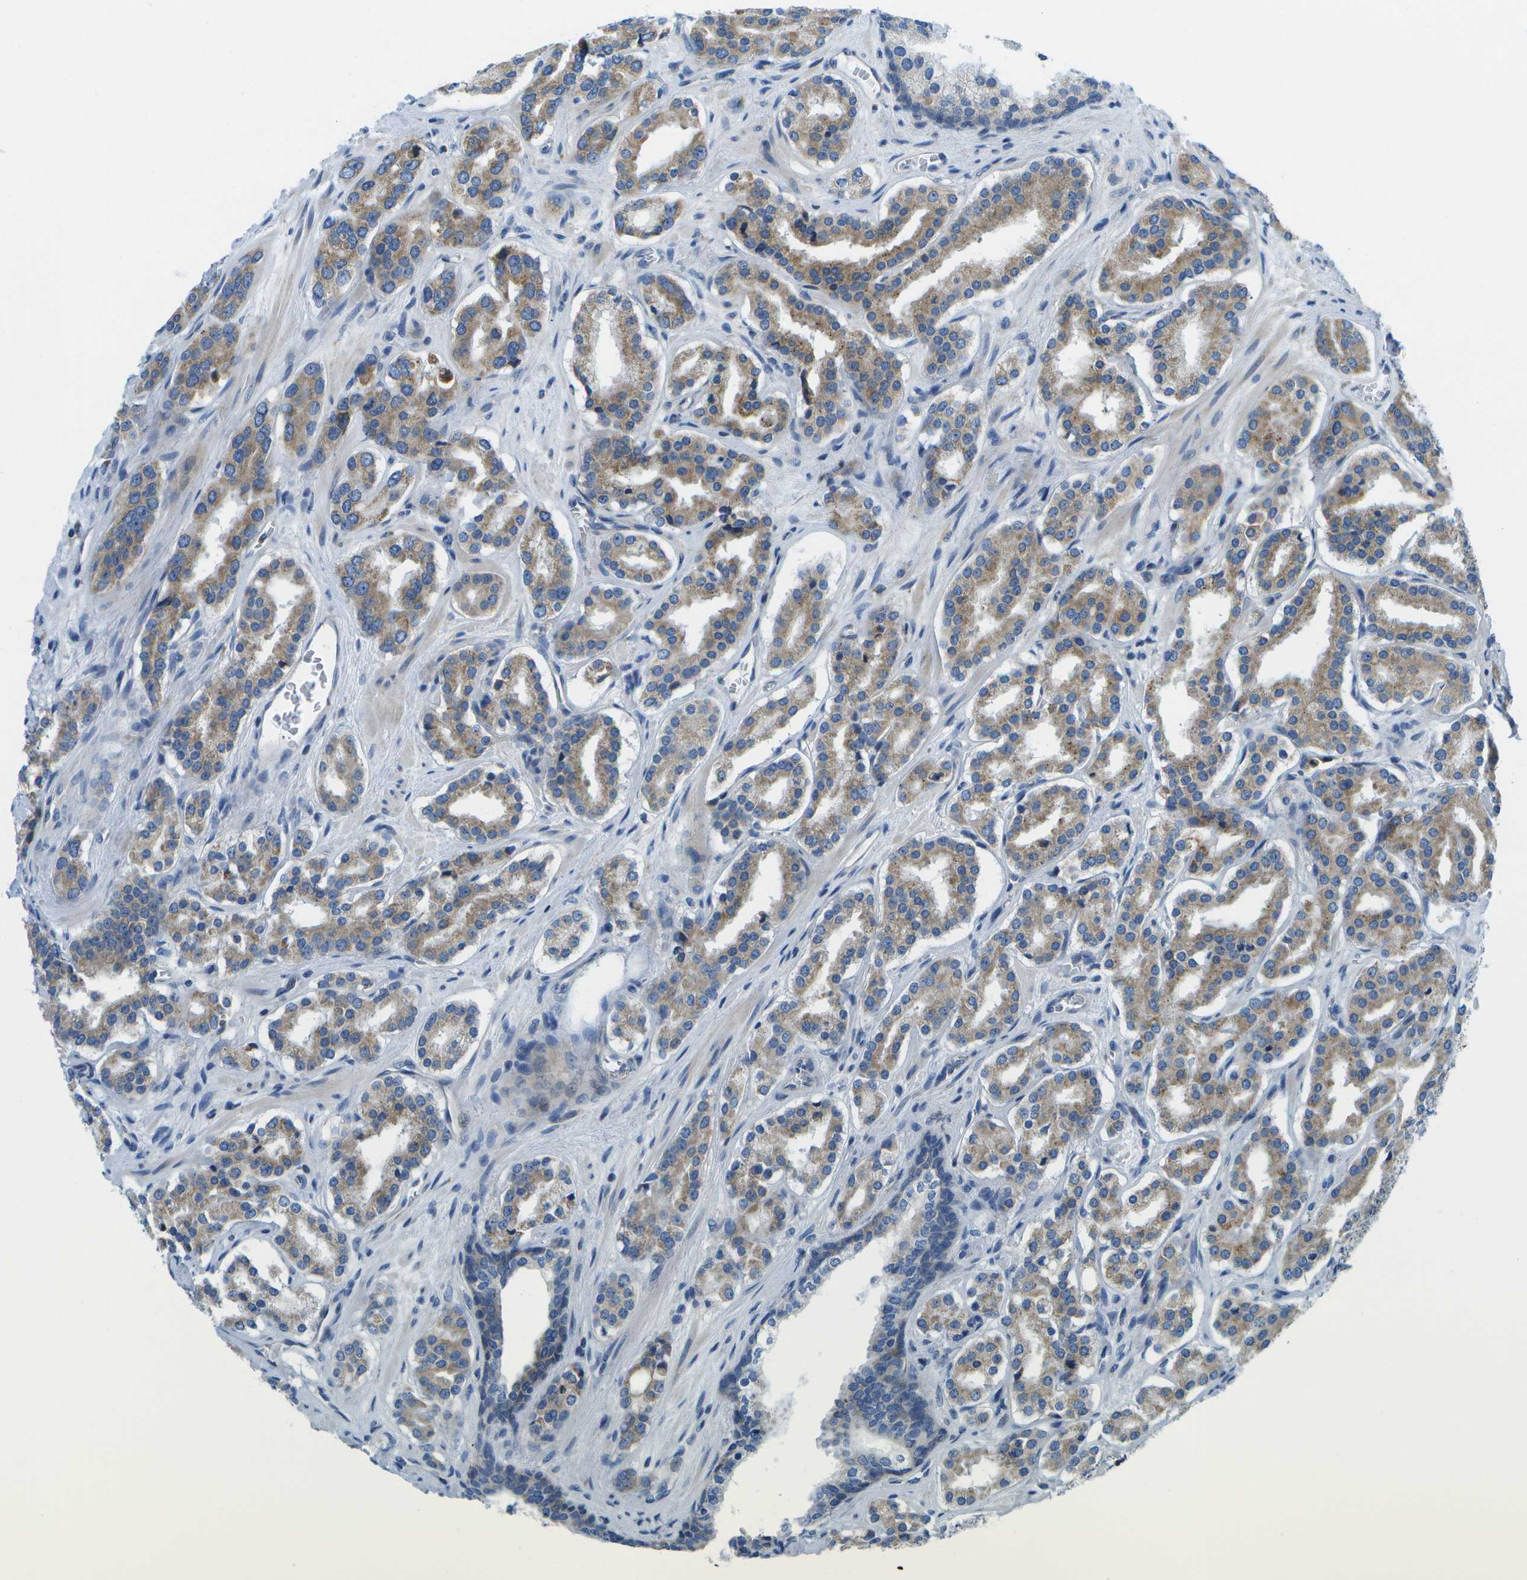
{"staining": {"intensity": "moderate", "quantity": "25%-75%", "location": "cytoplasmic/membranous"}, "tissue": "prostate cancer", "cell_type": "Tumor cells", "image_type": "cancer", "snomed": [{"axis": "morphology", "description": "Adenocarcinoma, High grade"}, {"axis": "topography", "description": "Prostate"}], "caption": "About 25%-75% of tumor cells in prostate cancer reveal moderate cytoplasmic/membranous protein expression as visualized by brown immunohistochemical staining.", "gene": "GDF5", "patient": {"sex": "male", "age": 60}}